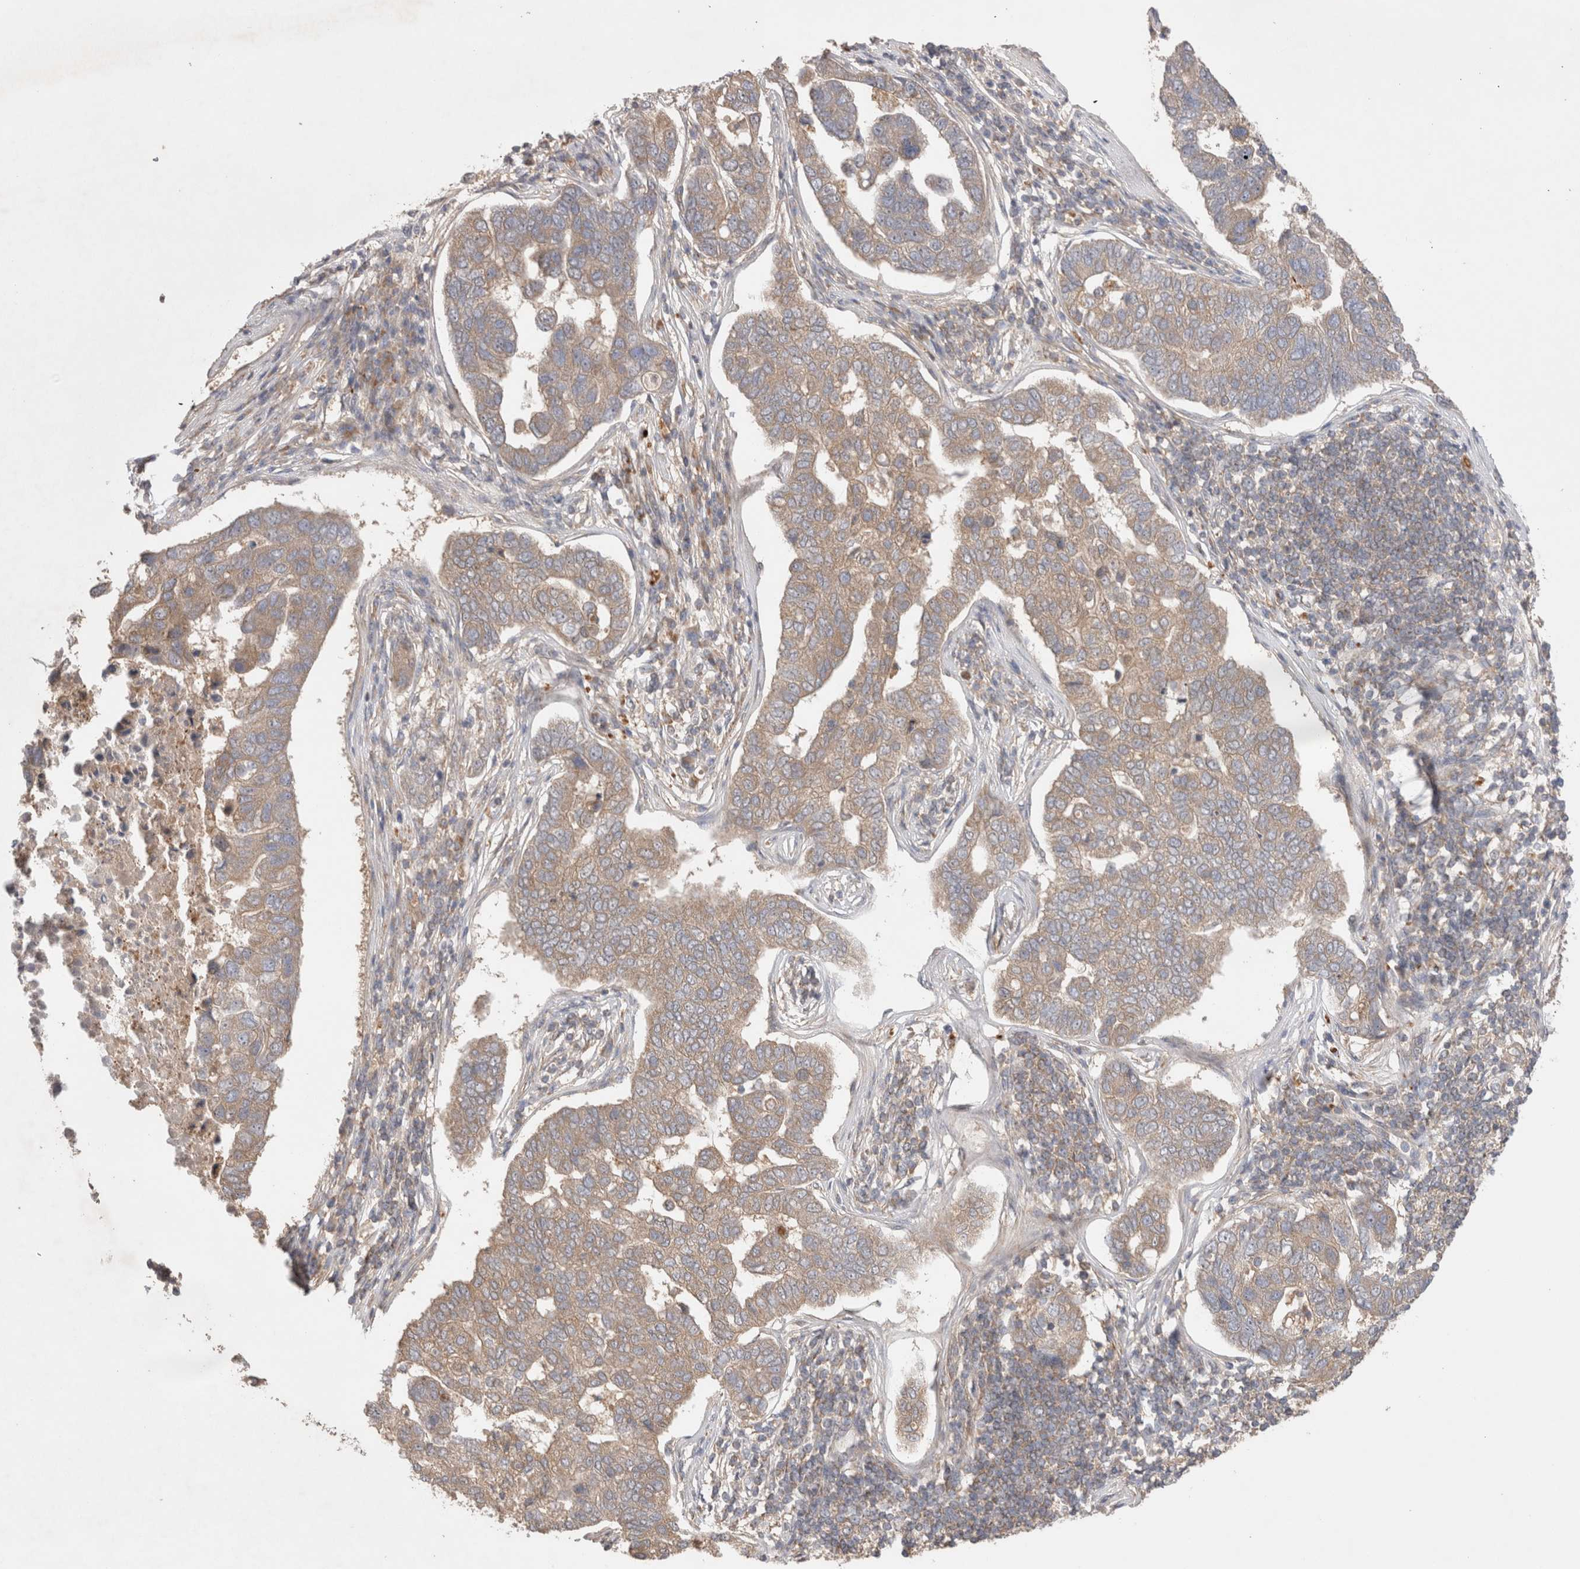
{"staining": {"intensity": "moderate", "quantity": ">75%", "location": "cytoplasmic/membranous"}, "tissue": "pancreatic cancer", "cell_type": "Tumor cells", "image_type": "cancer", "snomed": [{"axis": "morphology", "description": "Adenocarcinoma, NOS"}, {"axis": "topography", "description": "Pancreas"}], "caption": "Moderate cytoplasmic/membranous protein expression is appreciated in about >75% of tumor cells in pancreatic cancer (adenocarcinoma).", "gene": "SLC29A1", "patient": {"sex": "female", "age": 61}}